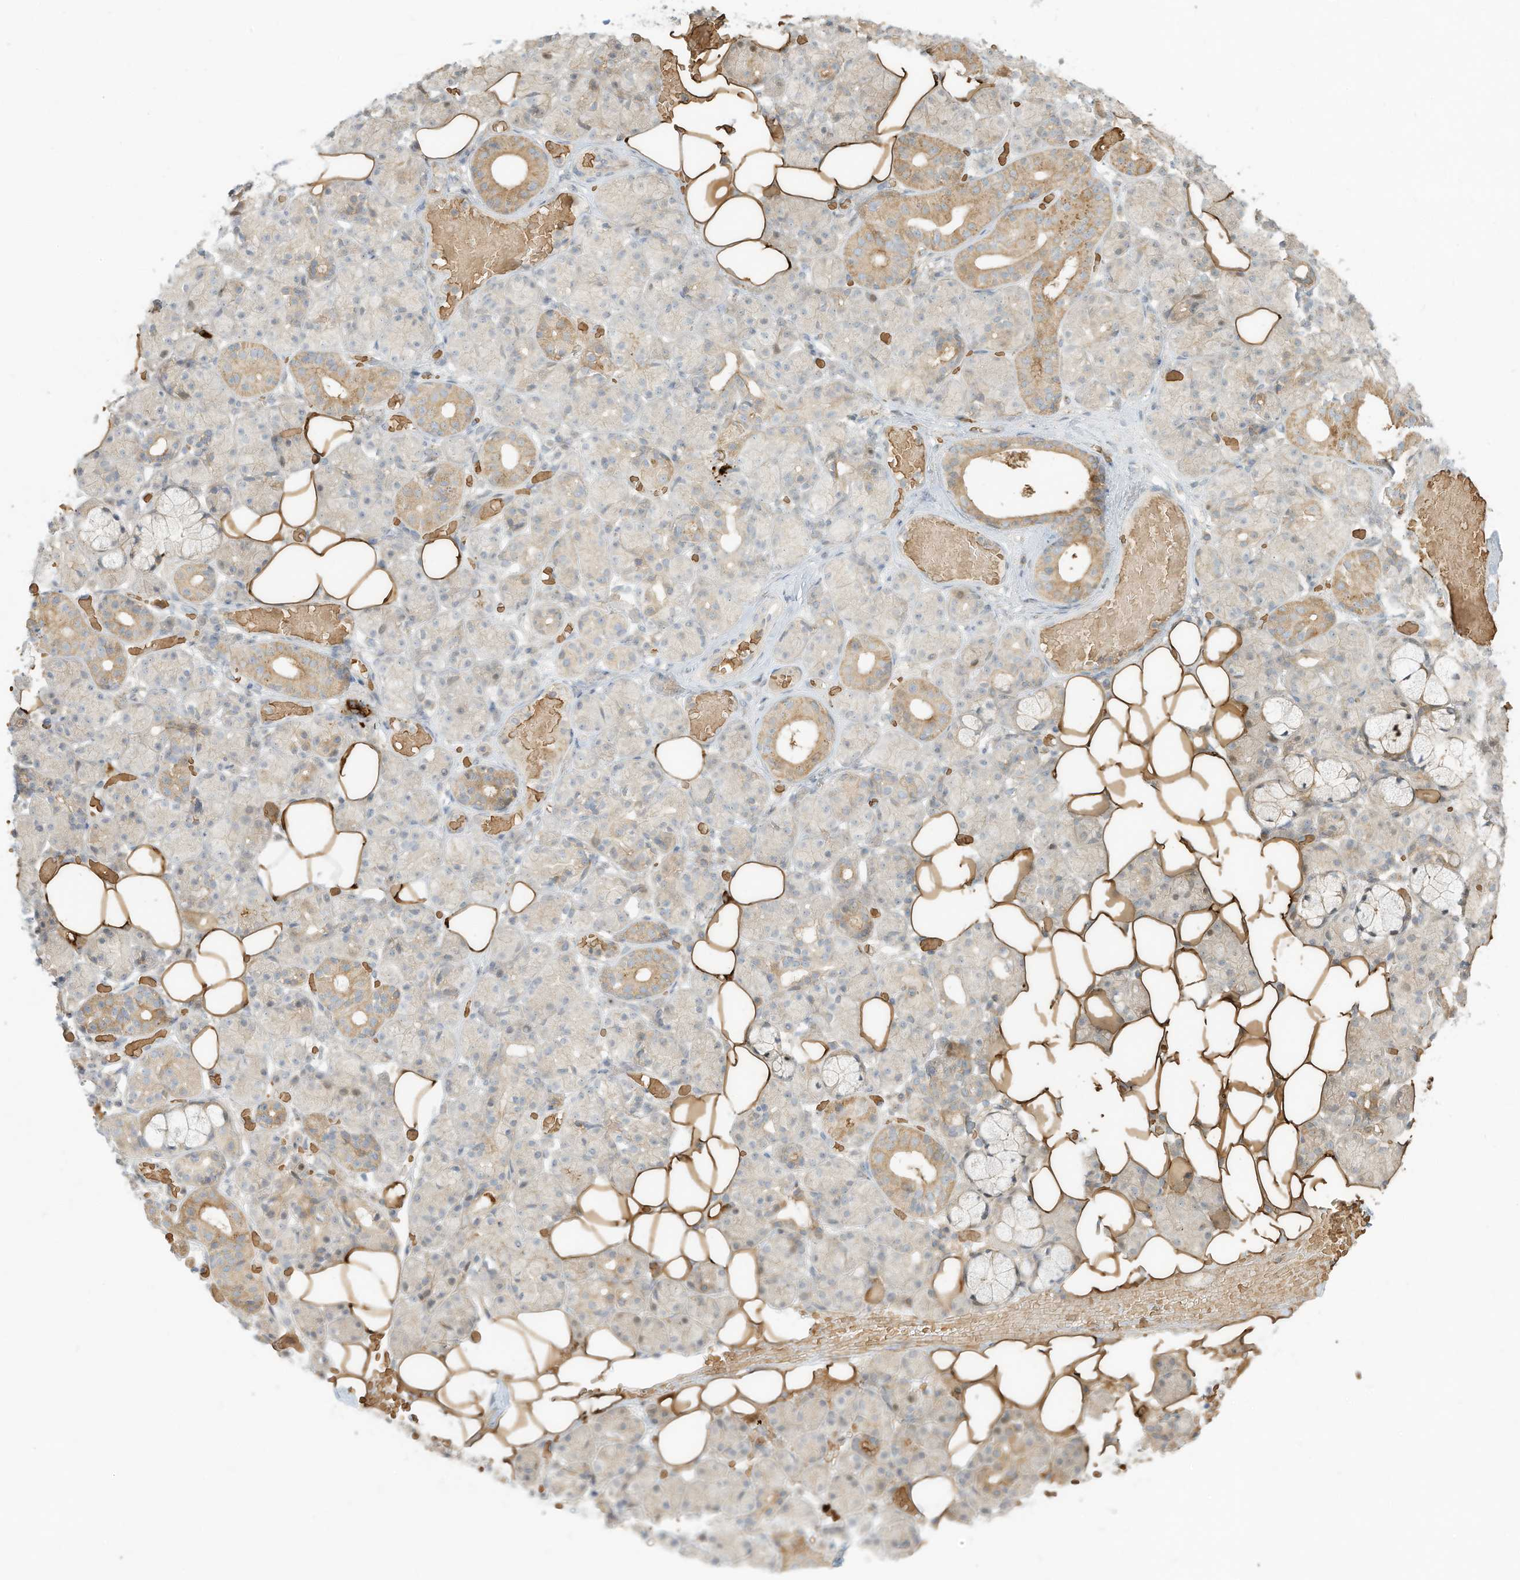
{"staining": {"intensity": "moderate", "quantity": "<25%", "location": "cytoplasmic/membranous"}, "tissue": "salivary gland", "cell_type": "Glandular cells", "image_type": "normal", "snomed": [{"axis": "morphology", "description": "Normal tissue, NOS"}, {"axis": "topography", "description": "Salivary gland"}], "caption": "DAB immunohistochemical staining of normal human salivary gland exhibits moderate cytoplasmic/membranous protein staining in about <25% of glandular cells. The protein is shown in brown color, while the nuclei are stained blue.", "gene": "OFD1", "patient": {"sex": "male", "age": 63}}